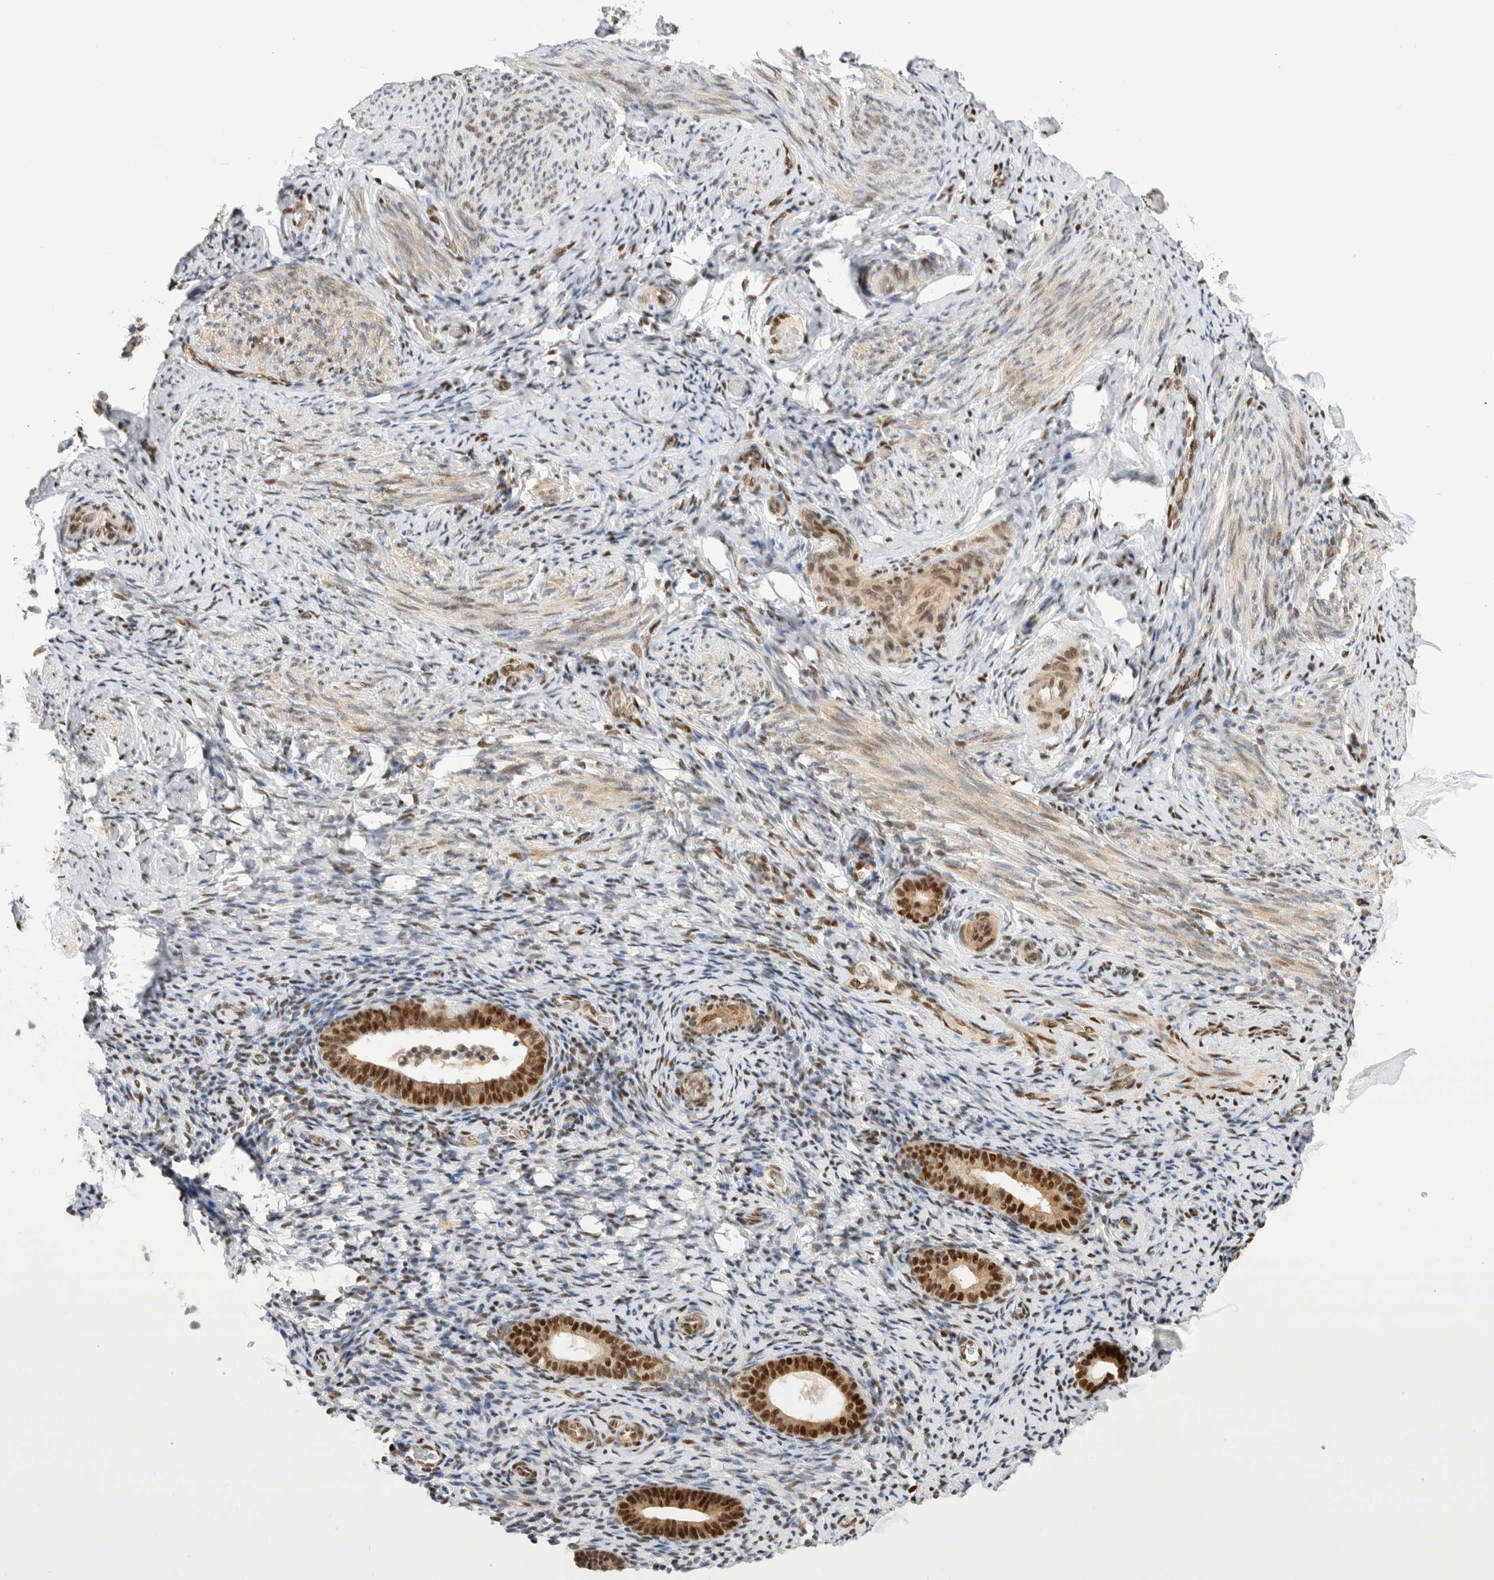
{"staining": {"intensity": "weak", "quantity": ">75%", "location": "nuclear"}, "tissue": "endometrium", "cell_type": "Cells in endometrial stroma", "image_type": "normal", "snomed": [{"axis": "morphology", "description": "Normal tissue, NOS"}, {"axis": "topography", "description": "Endometrium"}], "caption": "There is low levels of weak nuclear expression in cells in endometrial stroma of normal endometrium, as demonstrated by immunohistochemical staining (brown color).", "gene": "NSMAF", "patient": {"sex": "female", "age": 51}}